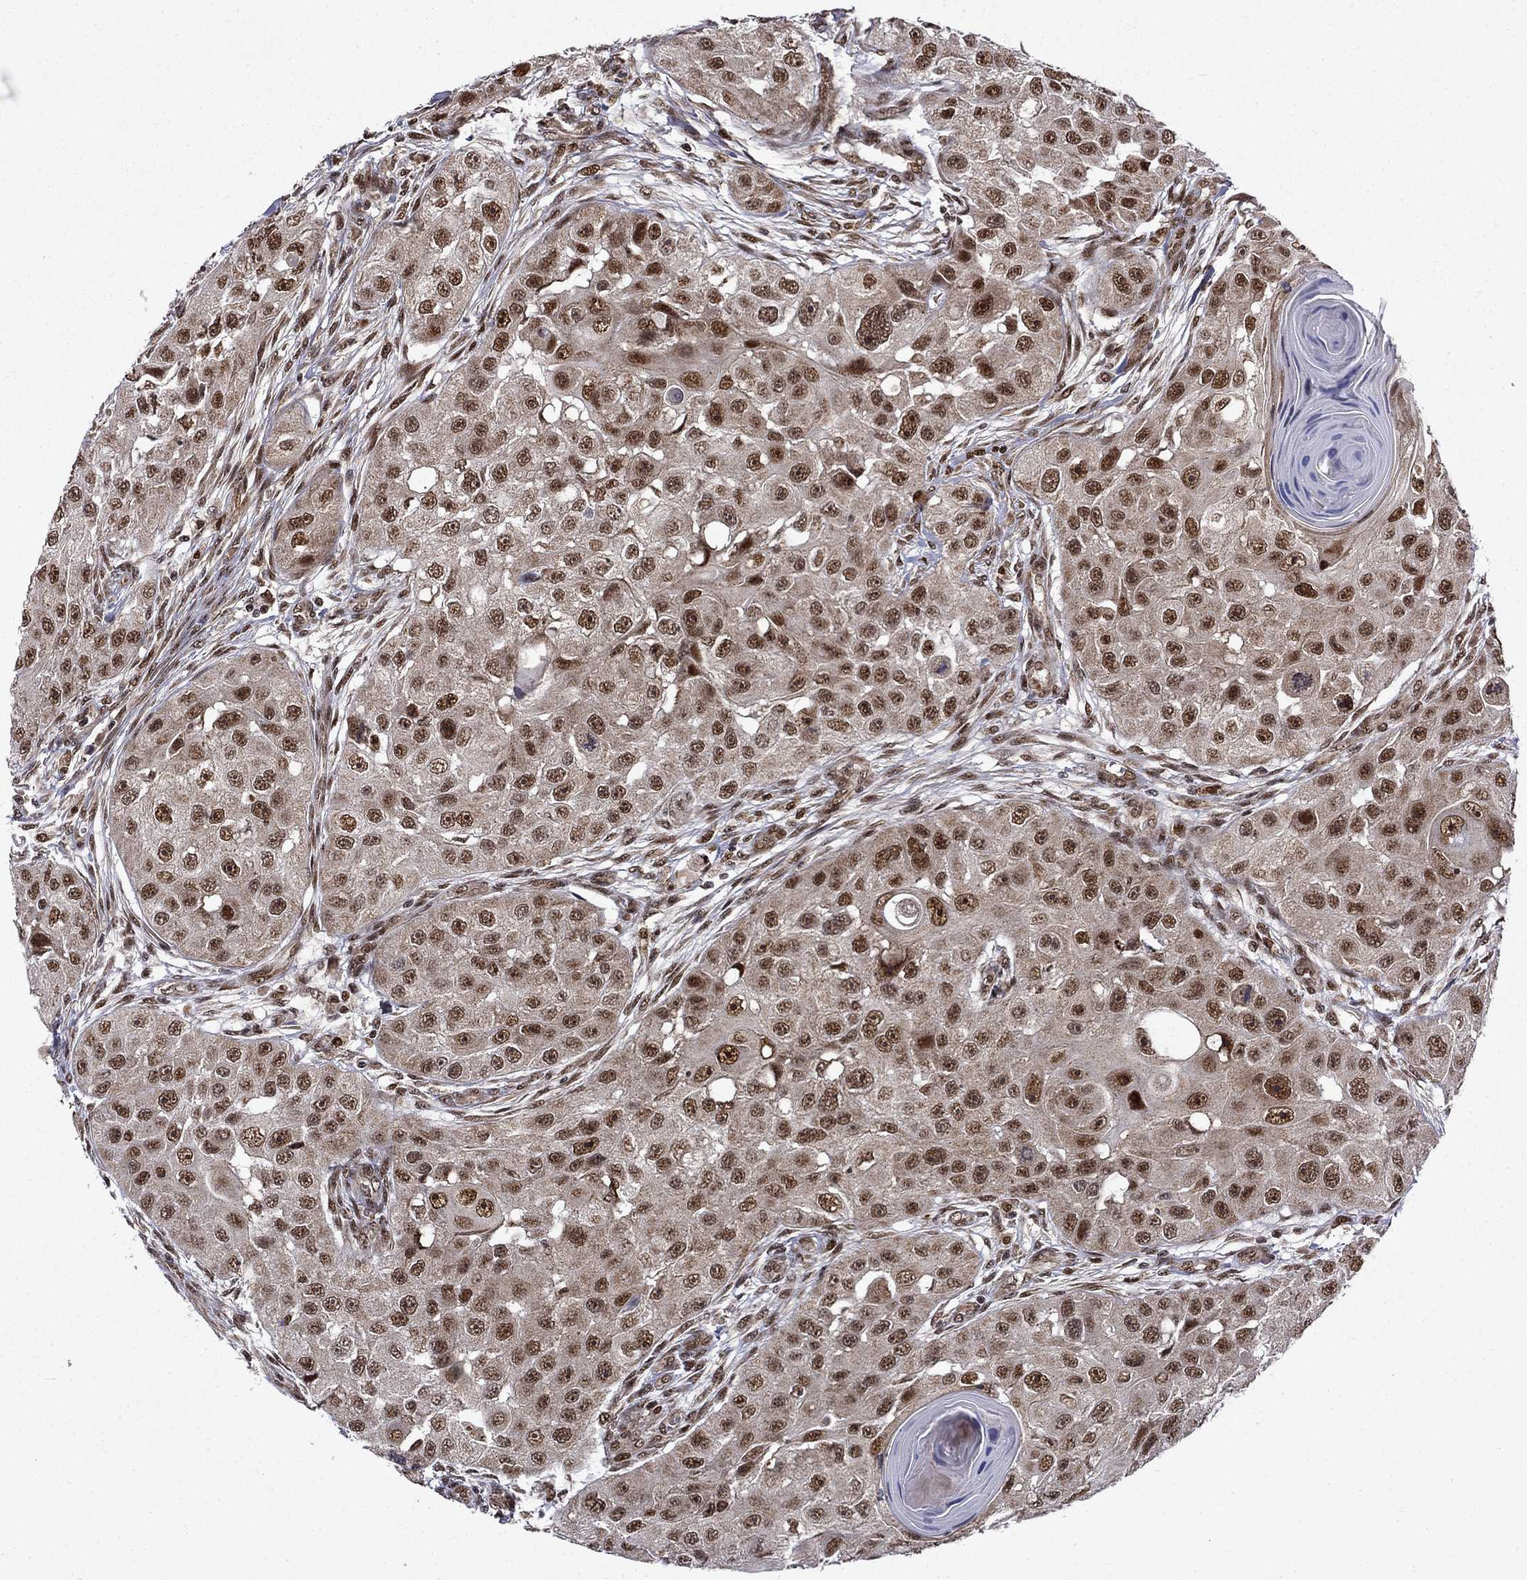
{"staining": {"intensity": "strong", "quantity": ">75%", "location": "nuclear"}, "tissue": "head and neck cancer", "cell_type": "Tumor cells", "image_type": "cancer", "snomed": [{"axis": "morphology", "description": "Squamous cell carcinoma, NOS"}, {"axis": "topography", "description": "Head-Neck"}], "caption": "Human head and neck cancer (squamous cell carcinoma) stained with a brown dye reveals strong nuclear positive staining in approximately >75% of tumor cells.", "gene": "KPNA3", "patient": {"sex": "male", "age": 51}}